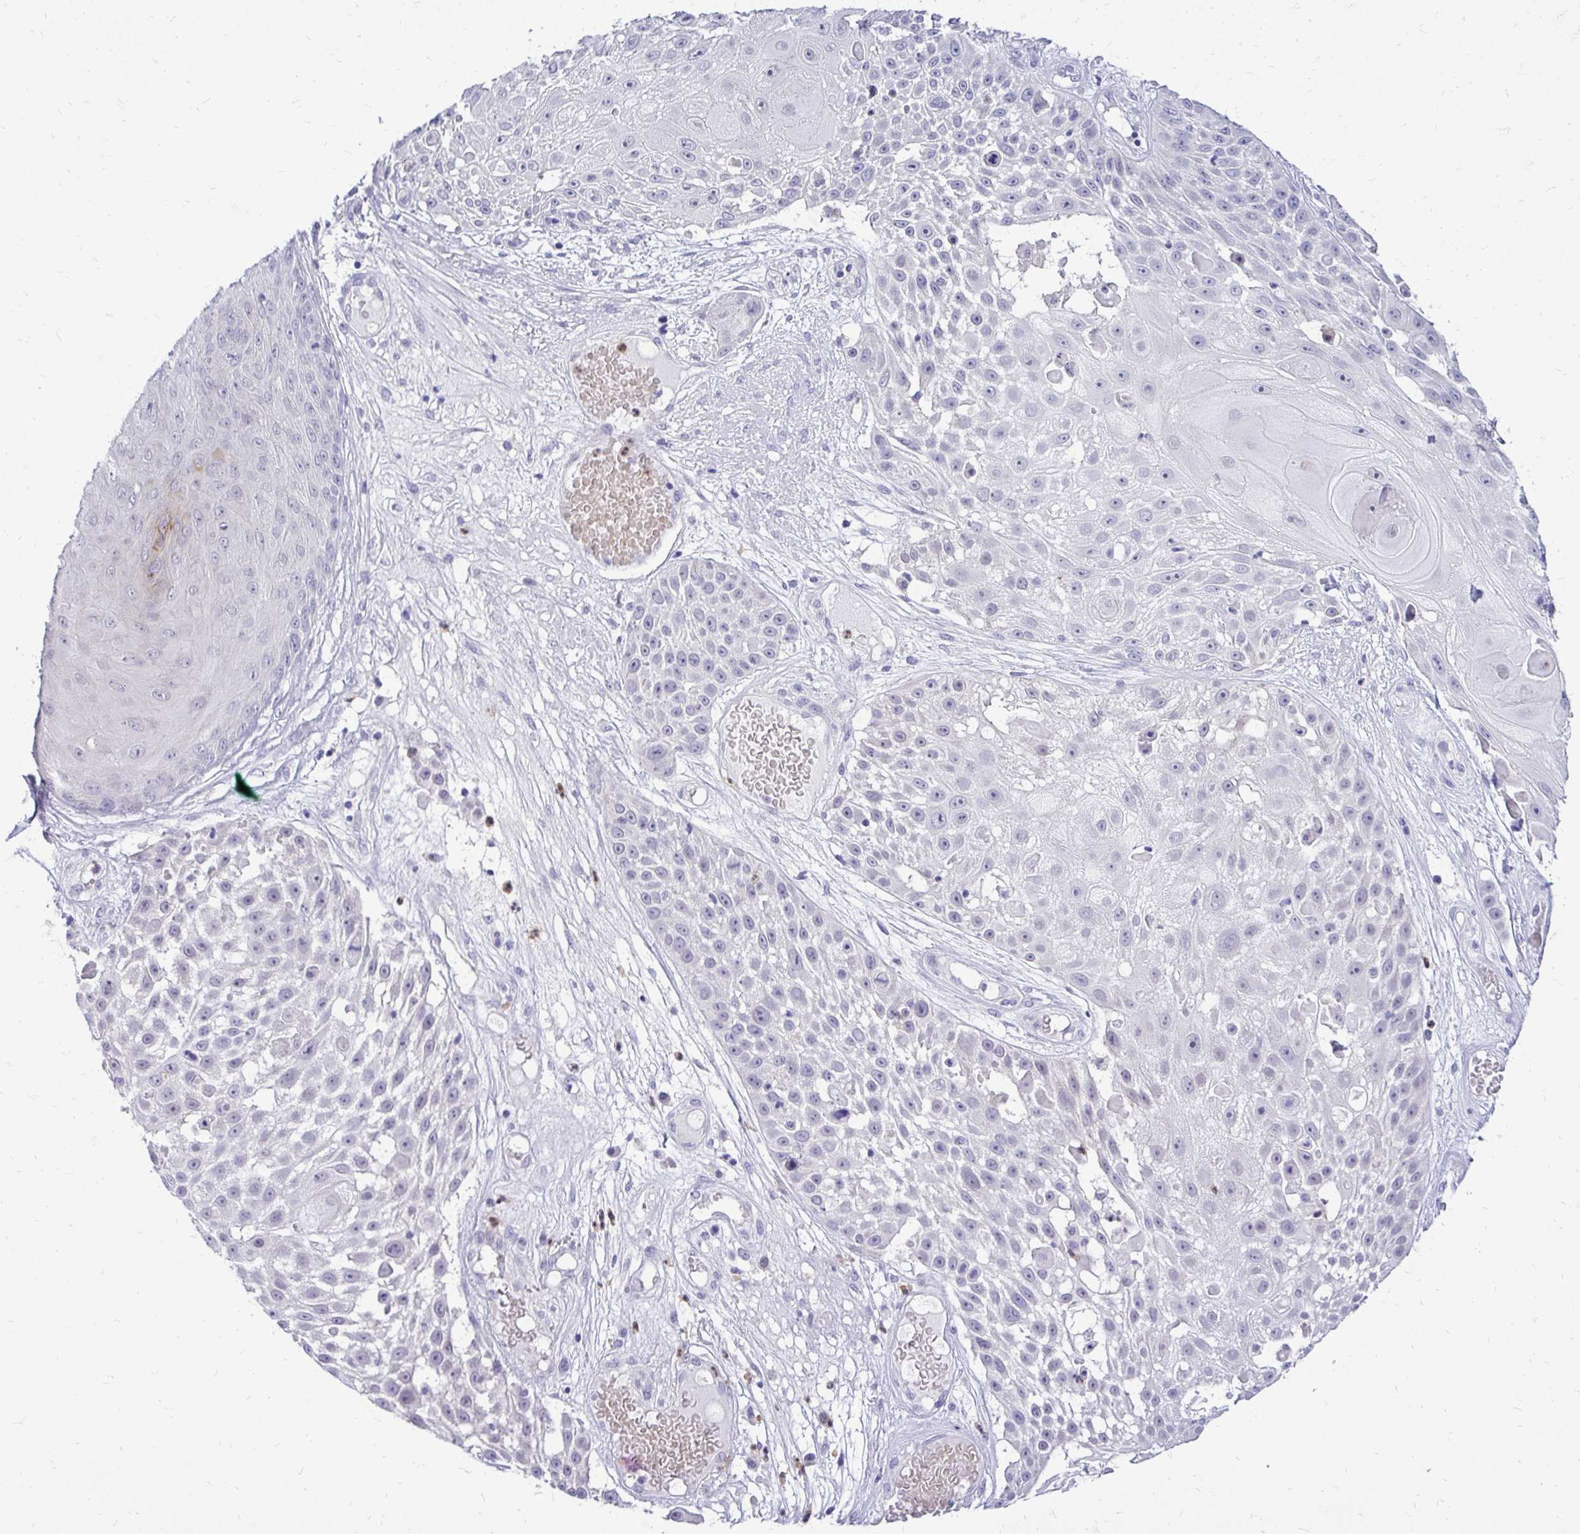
{"staining": {"intensity": "negative", "quantity": "none", "location": "none"}, "tissue": "skin cancer", "cell_type": "Tumor cells", "image_type": "cancer", "snomed": [{"axis": "morphology", "description": "Squamous cell carcinoma, NOS"}, {"axis": "topography", "description": "Skin"}], "caption": "IHC image of human skin cancer stained for a protein (brown), which demonstrates no expression in tumor cells. (Stains: DAB (3,3'-diaminobenzidine) immunohistochemistry (IHC) with hematoxylin counter stain, Microscopy: brightfield microscopy at high magnification).", "gene": "ZSWIM9", "patient": {"sex": "female", "age": 86}}